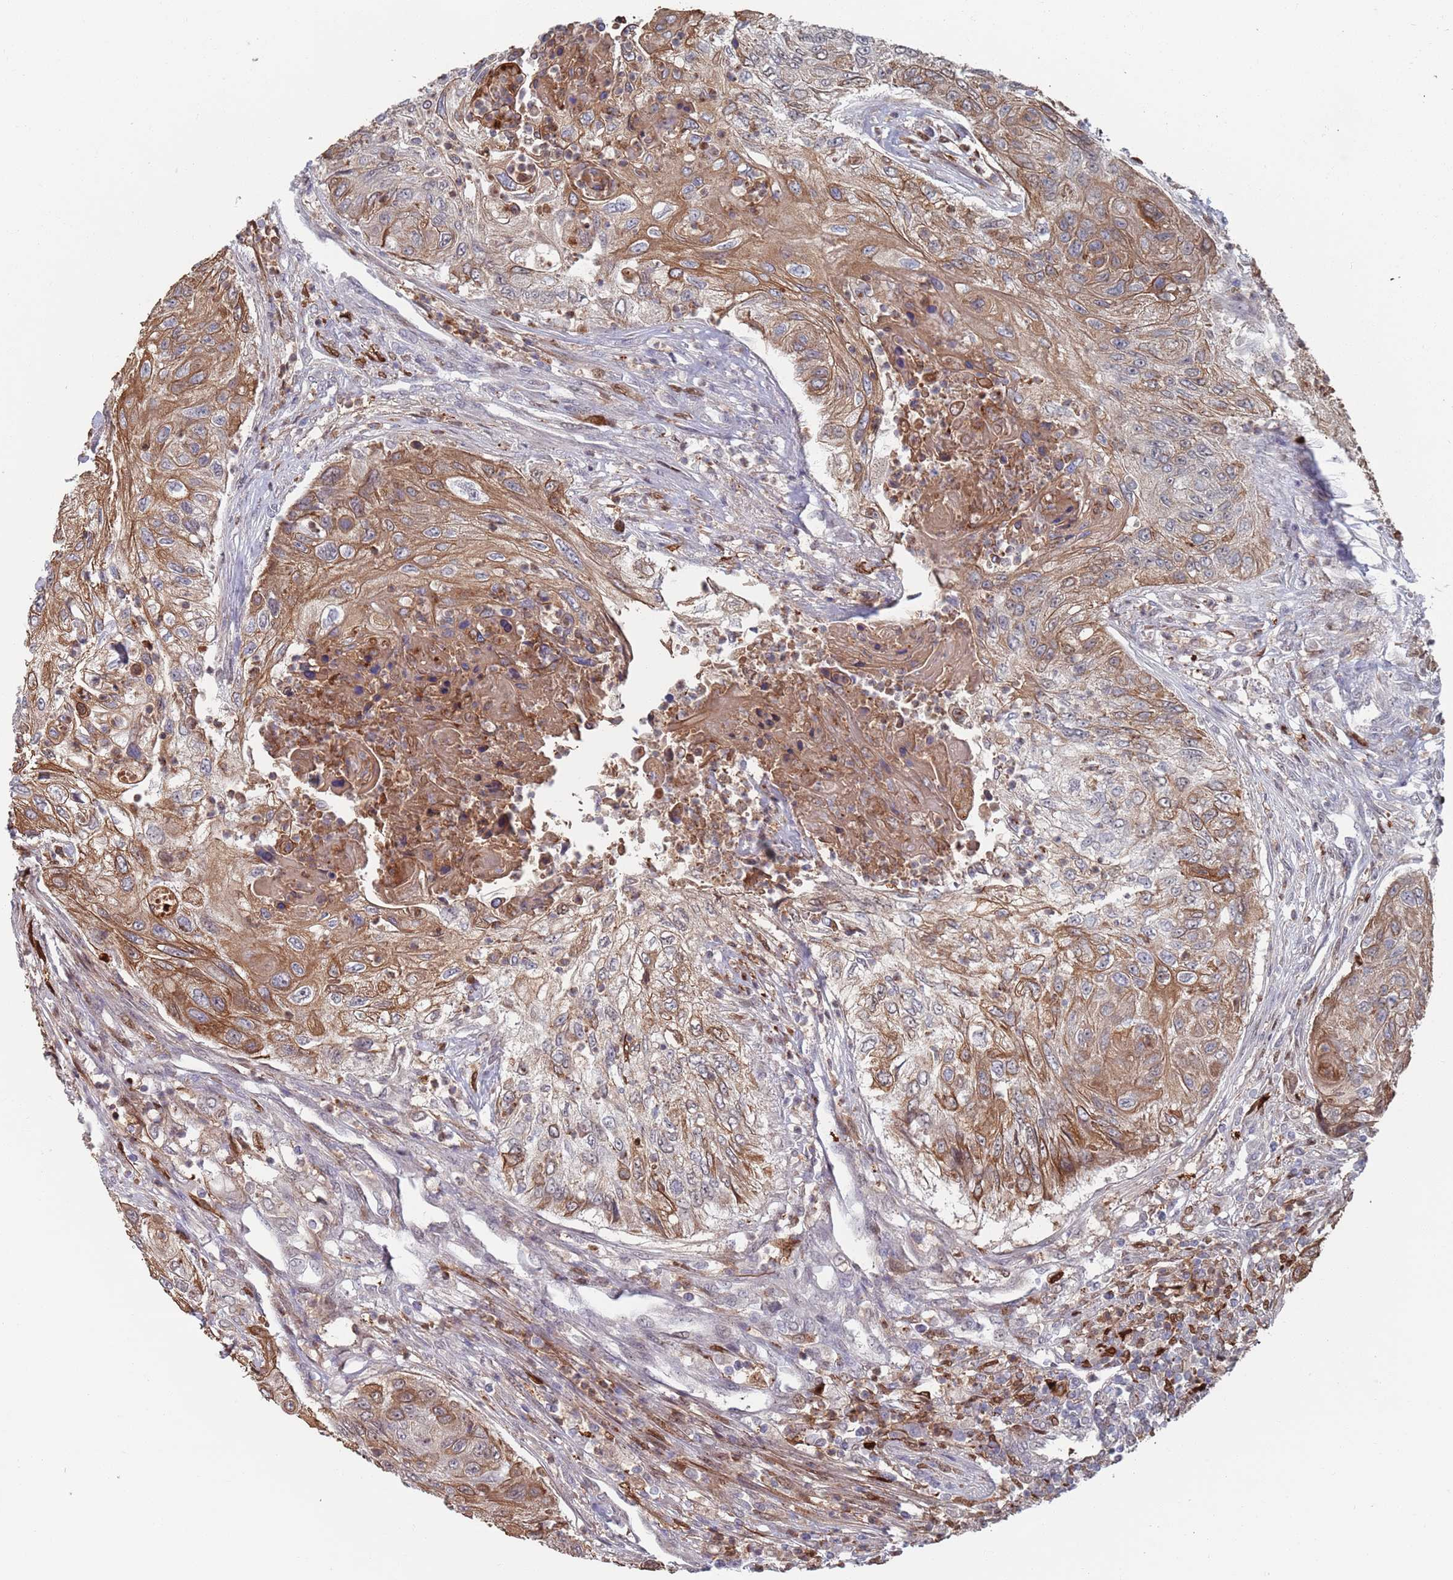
{"staining": {"intensity": "moderate", "quantity": "25%-75%", "location": "cytoplasmic/membranous"}, "tissue": "urothelial cancer", "cell_type": "Tumor cells", "image_type": "cancer", "snomed": [{"axis": "morphology", "description": "Urothelial carcinoma, High grade"}, {"axis": "topography", "description": "Urinary bladder"}], "caption": "An immunohistochemistry photomicrograph of neoplastic tissue is shown. Protein staining in brown labels moderate cytoplasmic/membranous positivity in urothelial carcinoma (high-grade) within tumor cells.", "gene": "DGKD", "patient": {"sex": "female", "age": 60}}